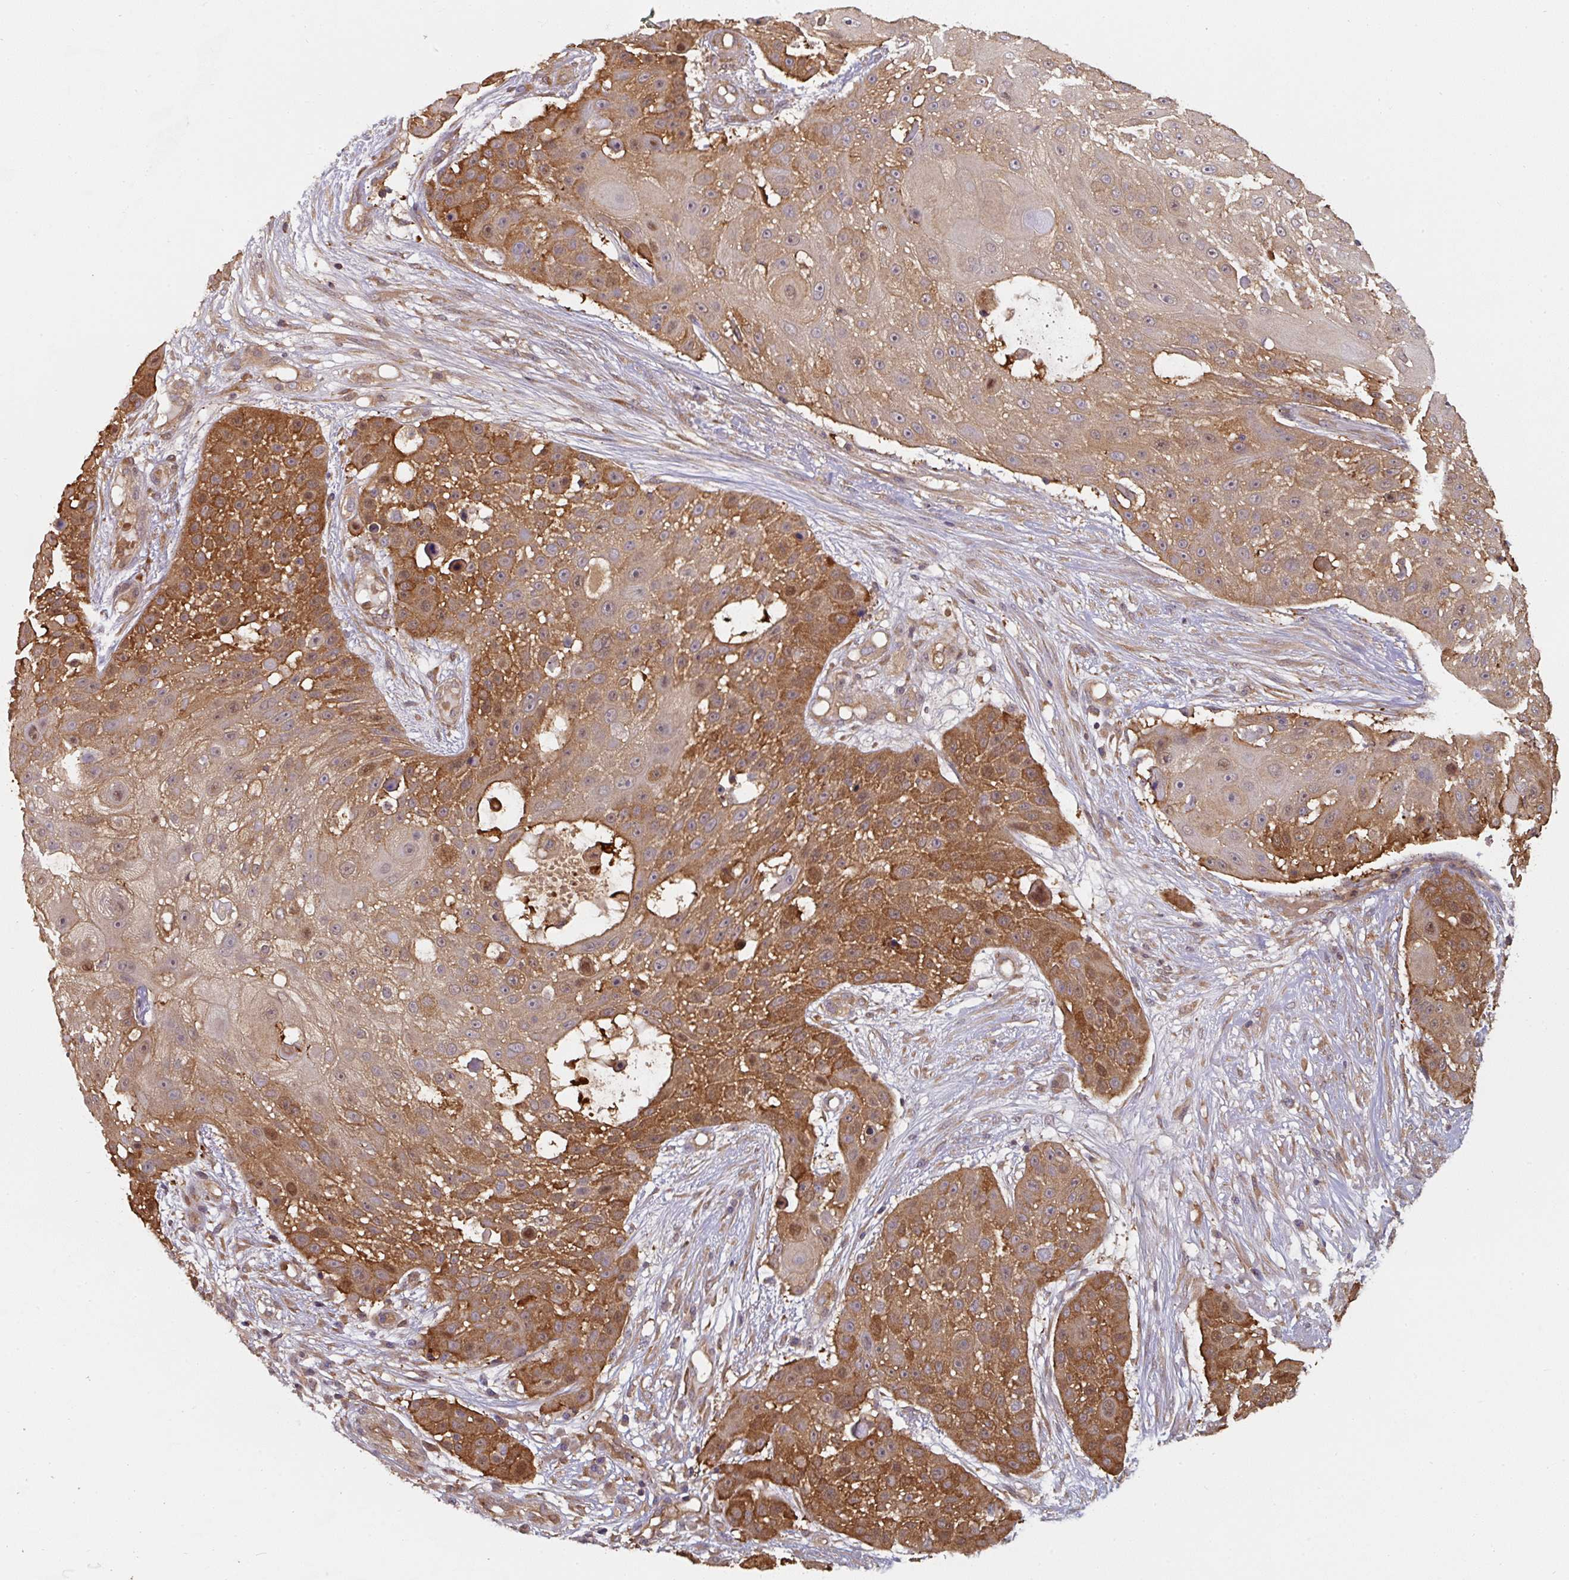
{"staining": {"intensity": "moderate", "quantity": ">75%", "location": "cytoplasmic/membranous,nuclear"}, "tissue": "skin cancer", "cell_type": "Tumor cells", "image_type": "cancer", "snomed": [{"axis": "morphology", "description": "Squamous cell carcinoma, NOS"}, {"axis": "topography", "description": "Skin"}], "caption": "An immunohistochemistry (IHC) histopathology image of neoplastic tissue is shown. Protein staining in brown labels moderate cytoplasmic/membranous and nuclear positivity in skin cancer (squamous cell carcinoma) within tumor cells.", "gene": "ST13", "patient": {"sex": "female", "age": 86}}